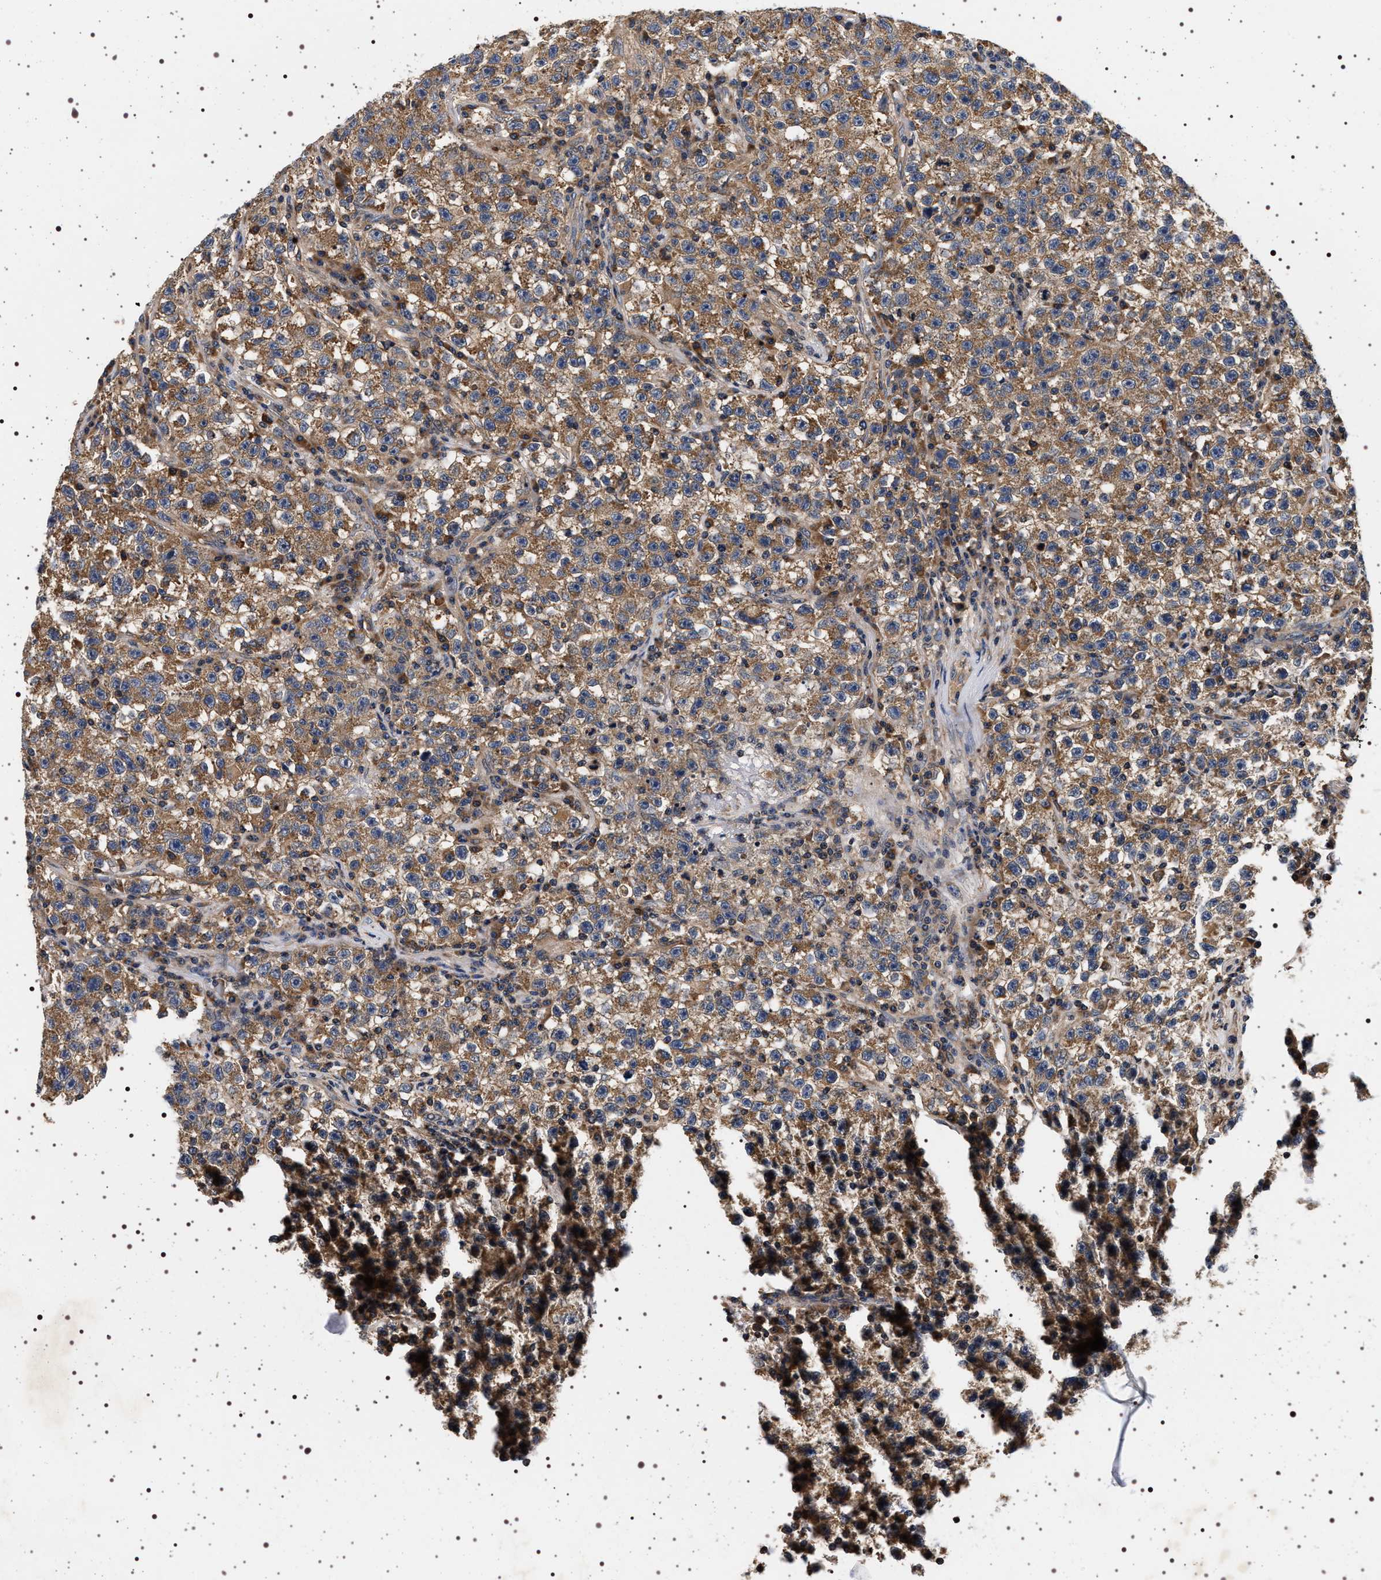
{"staining": {"intensity": "moderate", "quantity": ">75%", "location": "cytoplasmic/membranous"}, "tissue": "testis cancer", "cell_type": "Tumor cells", "image_type": "cancer", "snomed": [{"axis": "morphology", "description": "Seminoma, NOS"}, {"axis": "topography", "description": "Testis"}], "caption": "Immunohistochemistry (IHC) photomicrograph of neoplastic tissue: seminoma (testis) stained using immunohistochemistry (IHC) displays medium levels of moderate protein expression localized specifically in the cytoplasmic/membranous of tumor cells, appearing as a cytoplasmic/membranous brown color.", "gene": "DCBLD2", "patient": {"sex": "male", "age": 22}}